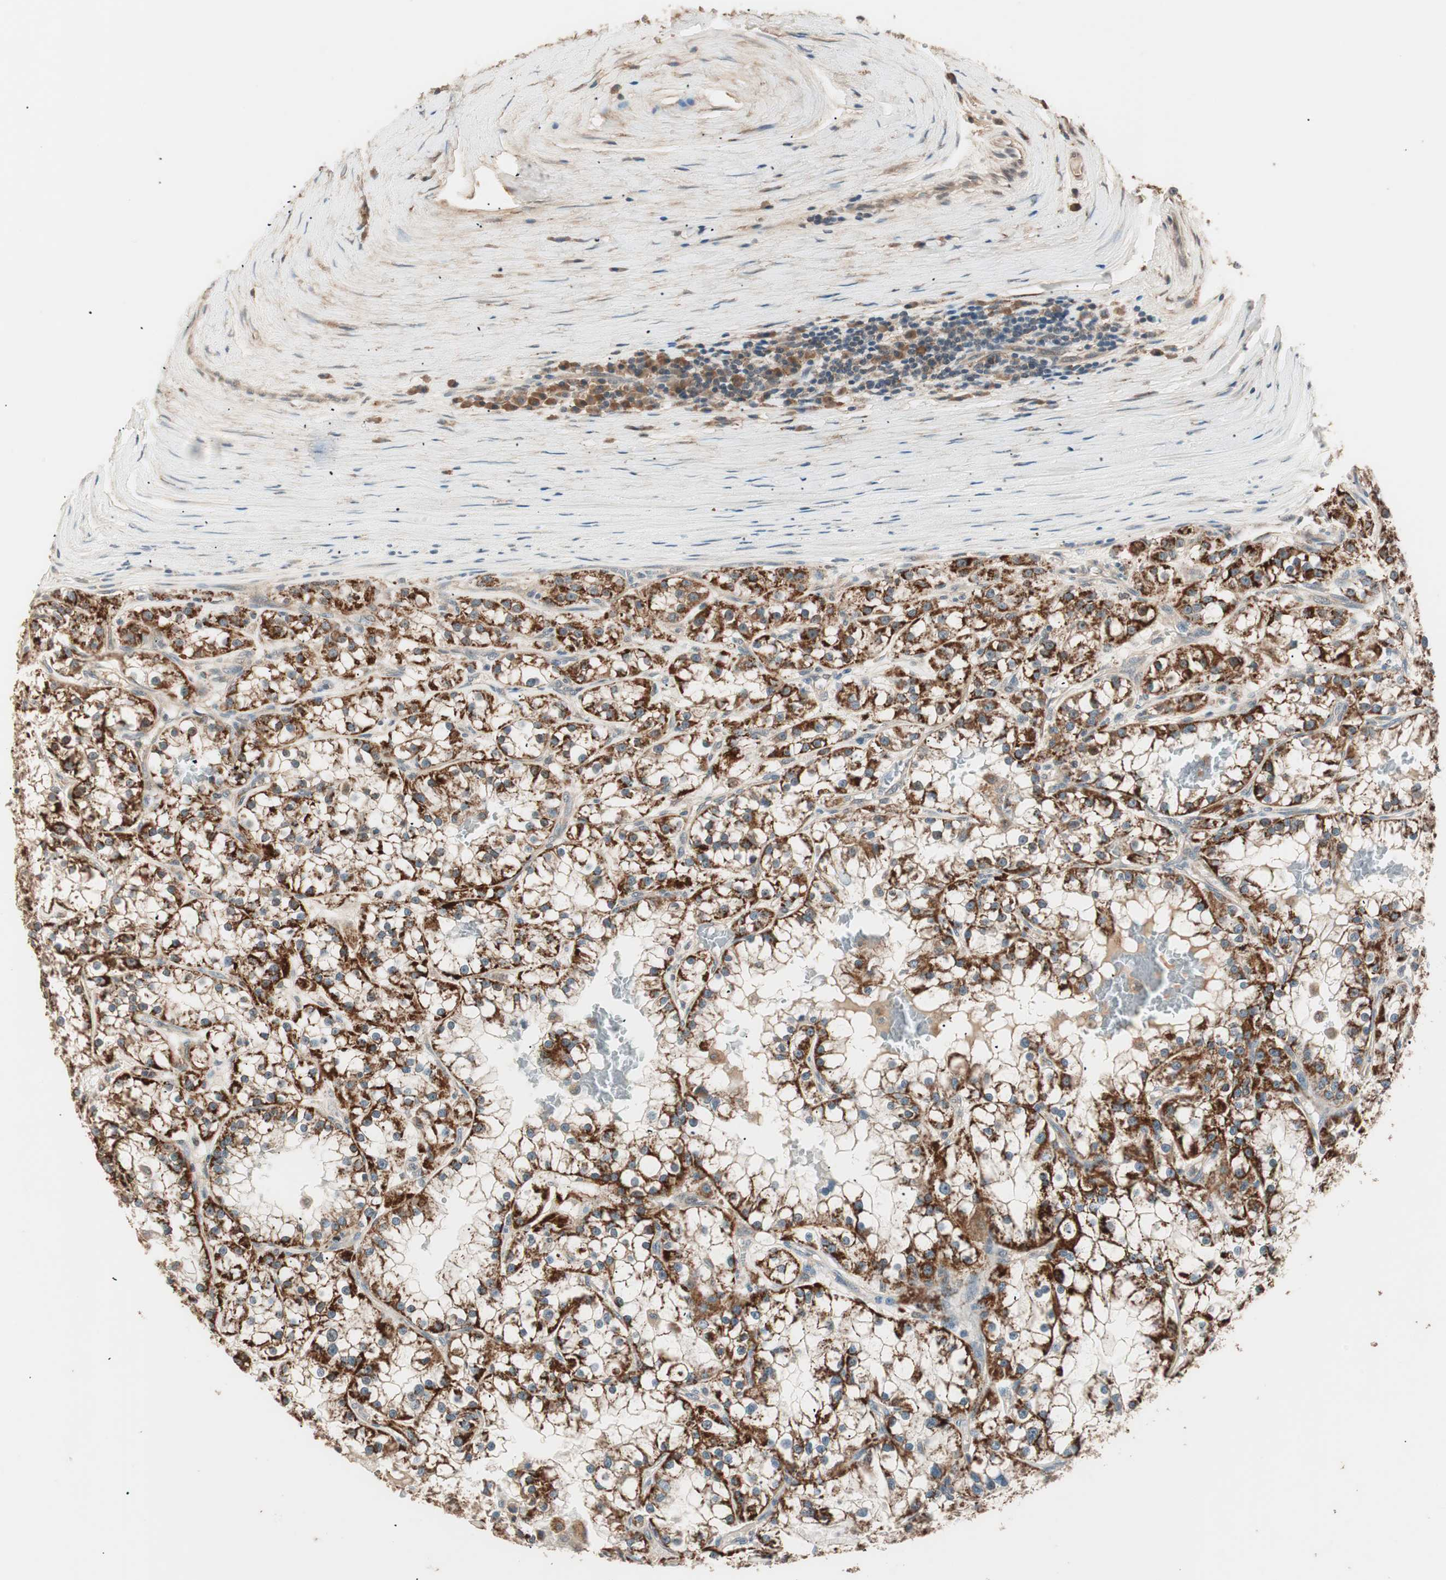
{"staining": {"intensity": "strong", "quantity": ">75%", "location": "cytoplasmic/membranous"}, "tissue": "renal cancer", "cell_type": "Tumor cells", "image_type": "cancer", "snomed": [{"axis": "morphology", "description": "Adenocarcinoma, NOS"}, {"axis": "topography", "description": "Kidney"}], "caption": "Renal cancer (adenocarcinoma) stained for a protein reveals strong cytoplasmic/membranous positivity in tumor cells.", "gene": "NFRKB", "patient": {"sex": "female", "age": 52}}